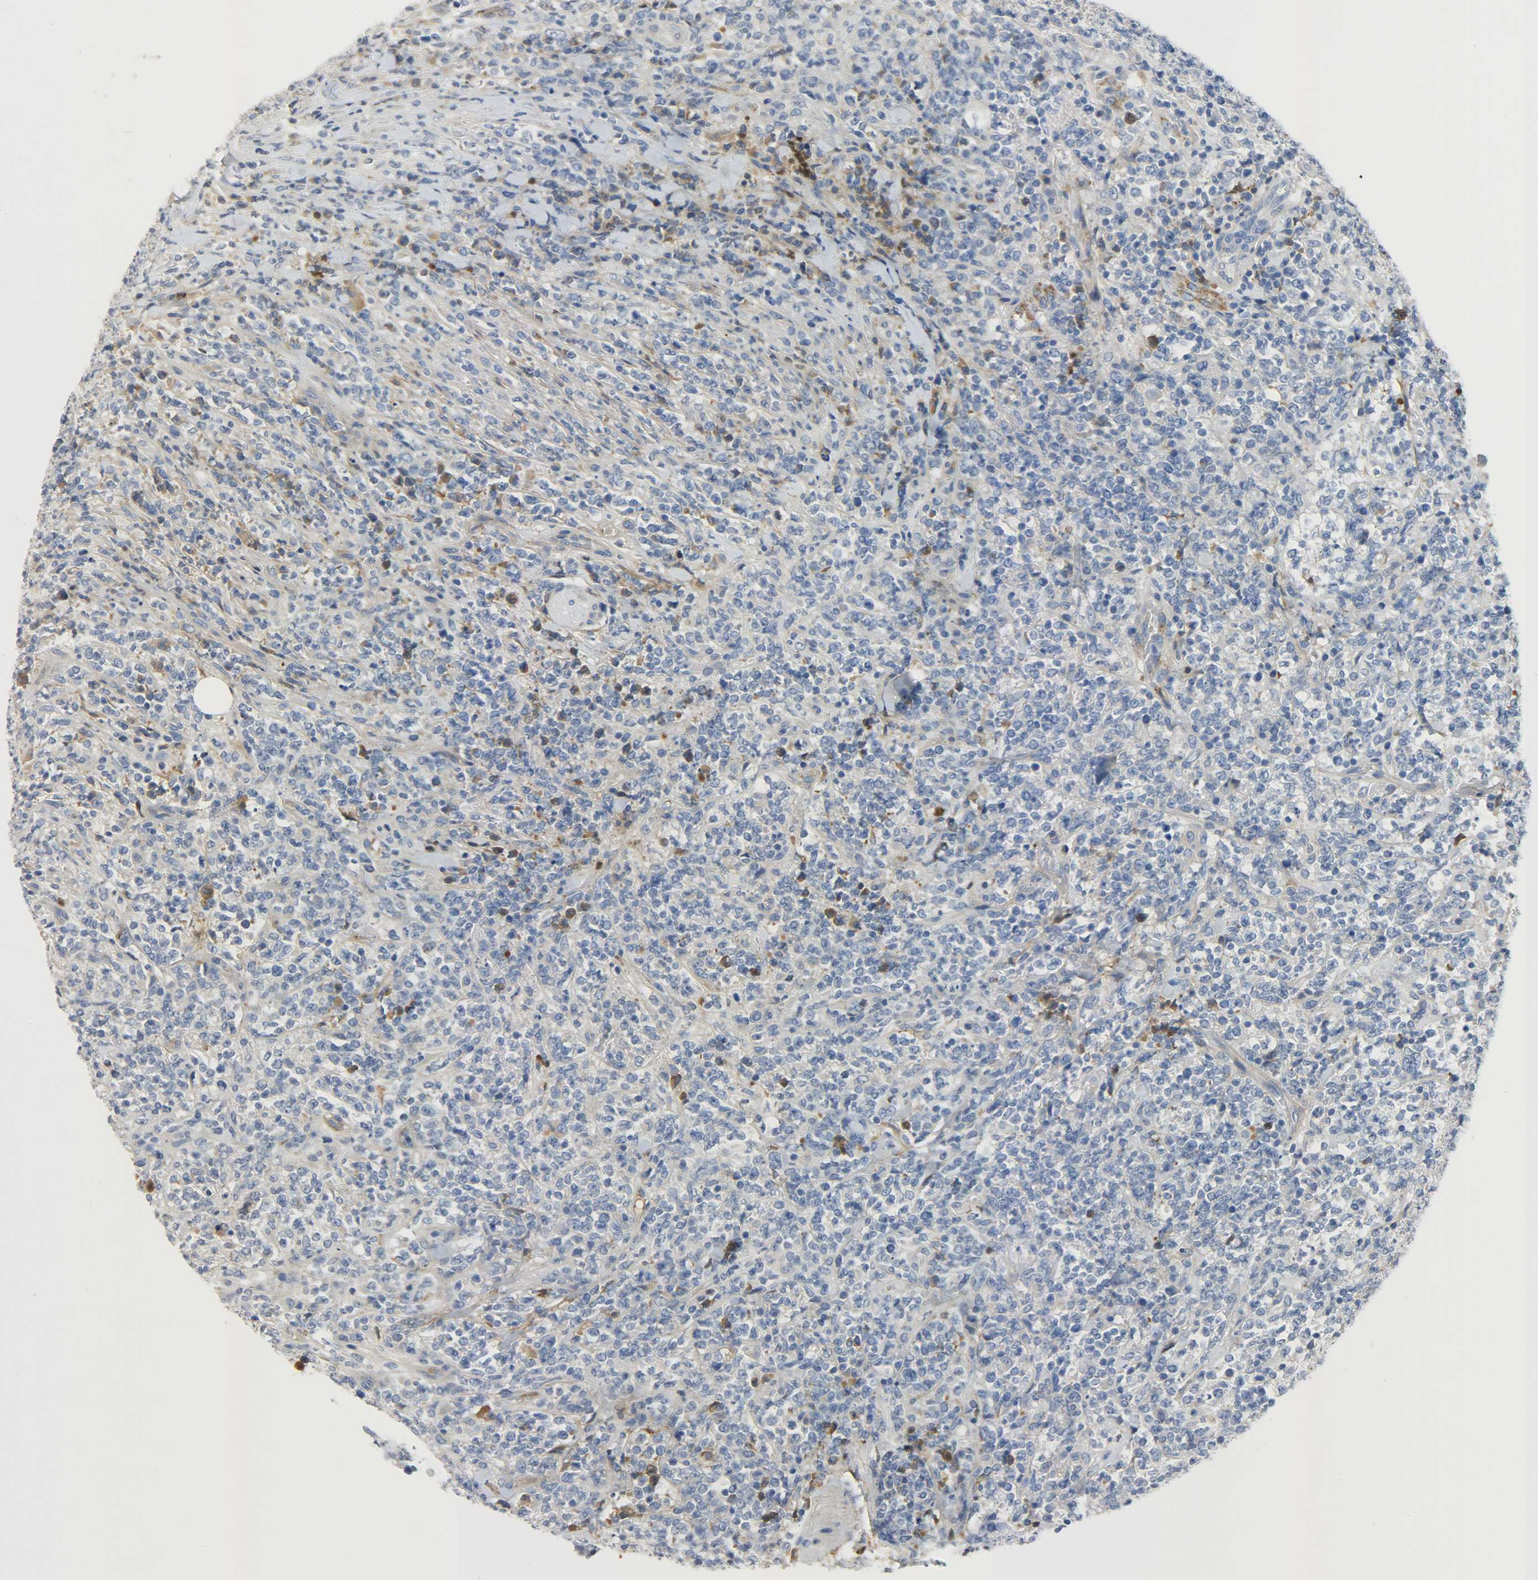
{"staining": {"intensity": "weak", "quantity": "25%-75%", "location": "cytoplasmic/membranous"}, "tissue": "lymphoma", "cell_type": "Tumor cells", "image_type": "cancer", "snomed": [{"axis": "morphology", "description": "Malignant lymphoma, non-Hodgkin's type, High grade"}, {"axis": "topography", "description": "Soft tissue"}], "caption": "A micrograph of human high-grade malignant lymphoma, non-Hodgkin's type stained for a protein demonstrates weak cytoplasmic/membranous brown staining in tumor cells.", "gene": "CRP", "patient": {"sex": "male", "age": 18}}